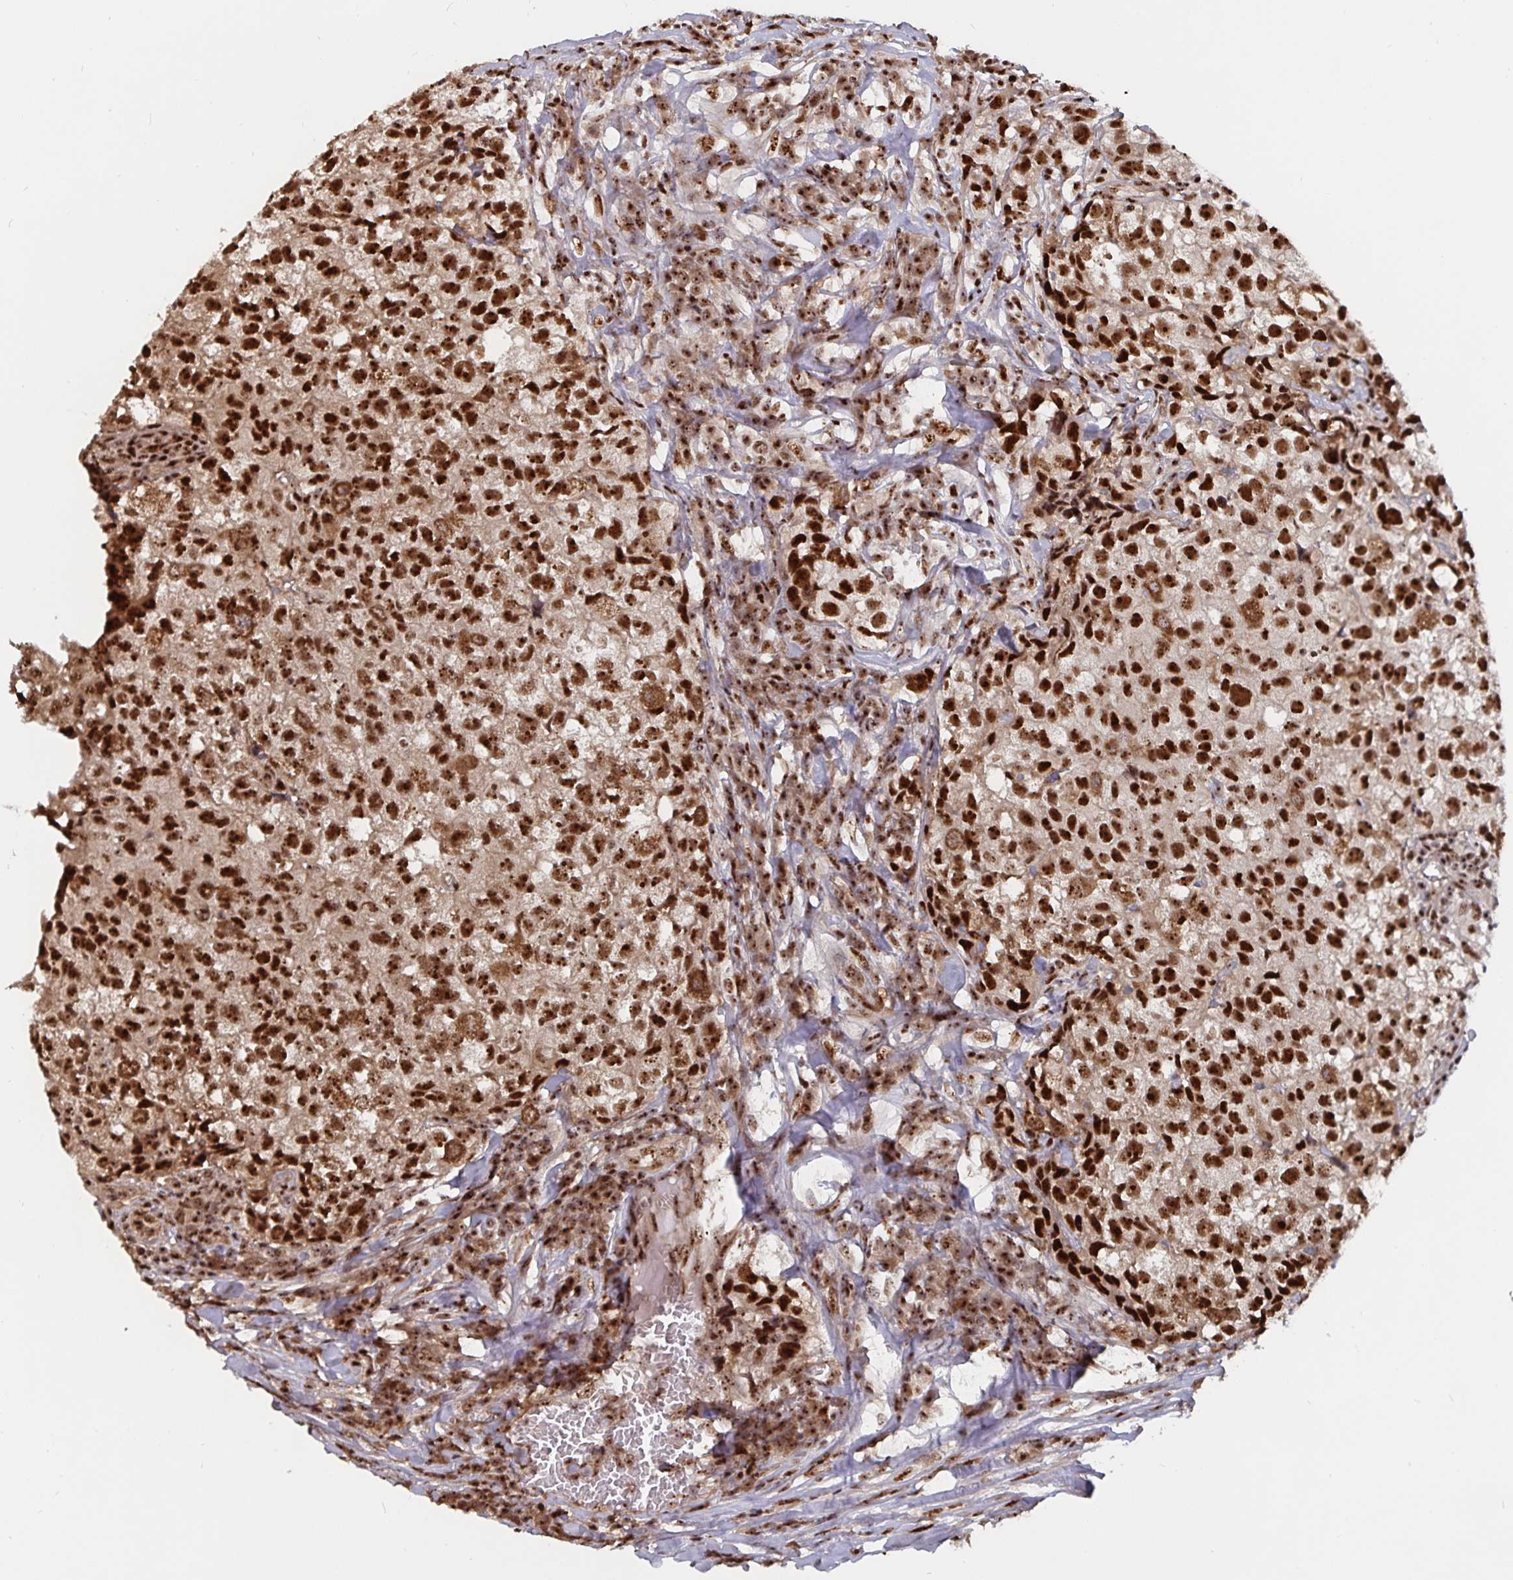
{"staining": {"intensity": "strong", "quantity": ">75%", "location": "nuclear"}, "tissue": "breast cancer", "cell_type": "Tumor cells", "image_type": "cancer", "snomed": [{"axis": "morphology", "description": "Duct carcinoma"}, {"axis": "topography", "description": "Breast"}], "caption": "Breast cancer (invasive ductal carcinoma) was stained to show a protein in brown. There is high levels of strong nuclear positivity in about >75% of tumor cells.", "gene": "LAS1L", "patient": {"sex": "female", "age": 30}}